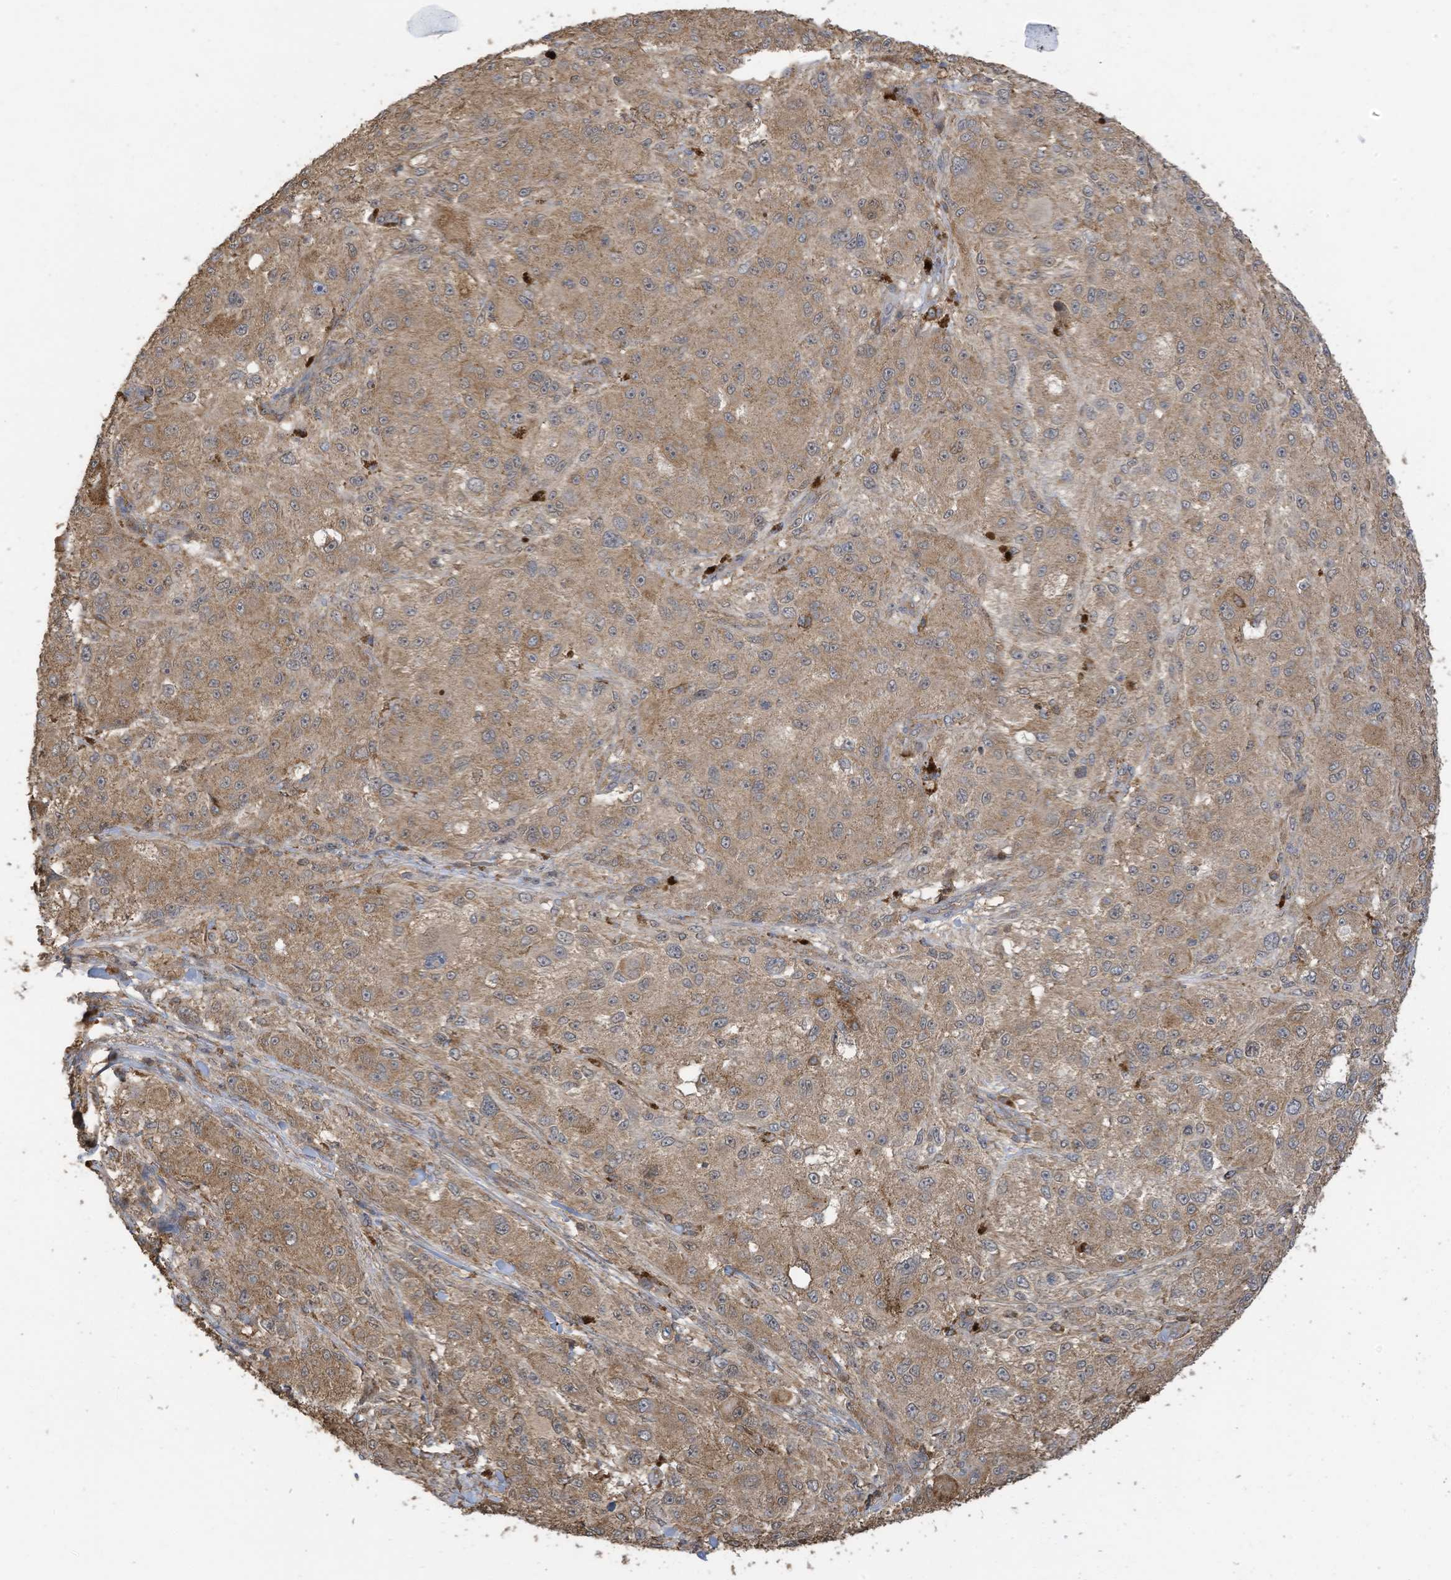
{"staining": {"intensity": "moderate", "quantity": ">75%", "location": "cytoplasmic/membranous"}, "tissue": "melanoma", "cell_type": "Tumor cells", "image_type": "cancer", "snomed": [{"axis": "morphology", "description": "Necrosis, NOS"}, {"axis": "morphology", "description": "Malignant melanoma, NOS"}, {"axis": "topography", "description": "Skin"}], "caption": "Human malignant melanoma stained with a protein marker shows moderate staining in tumor cells.", "gene": "COX10", "patient": {"sex": "female", "age": 87}}